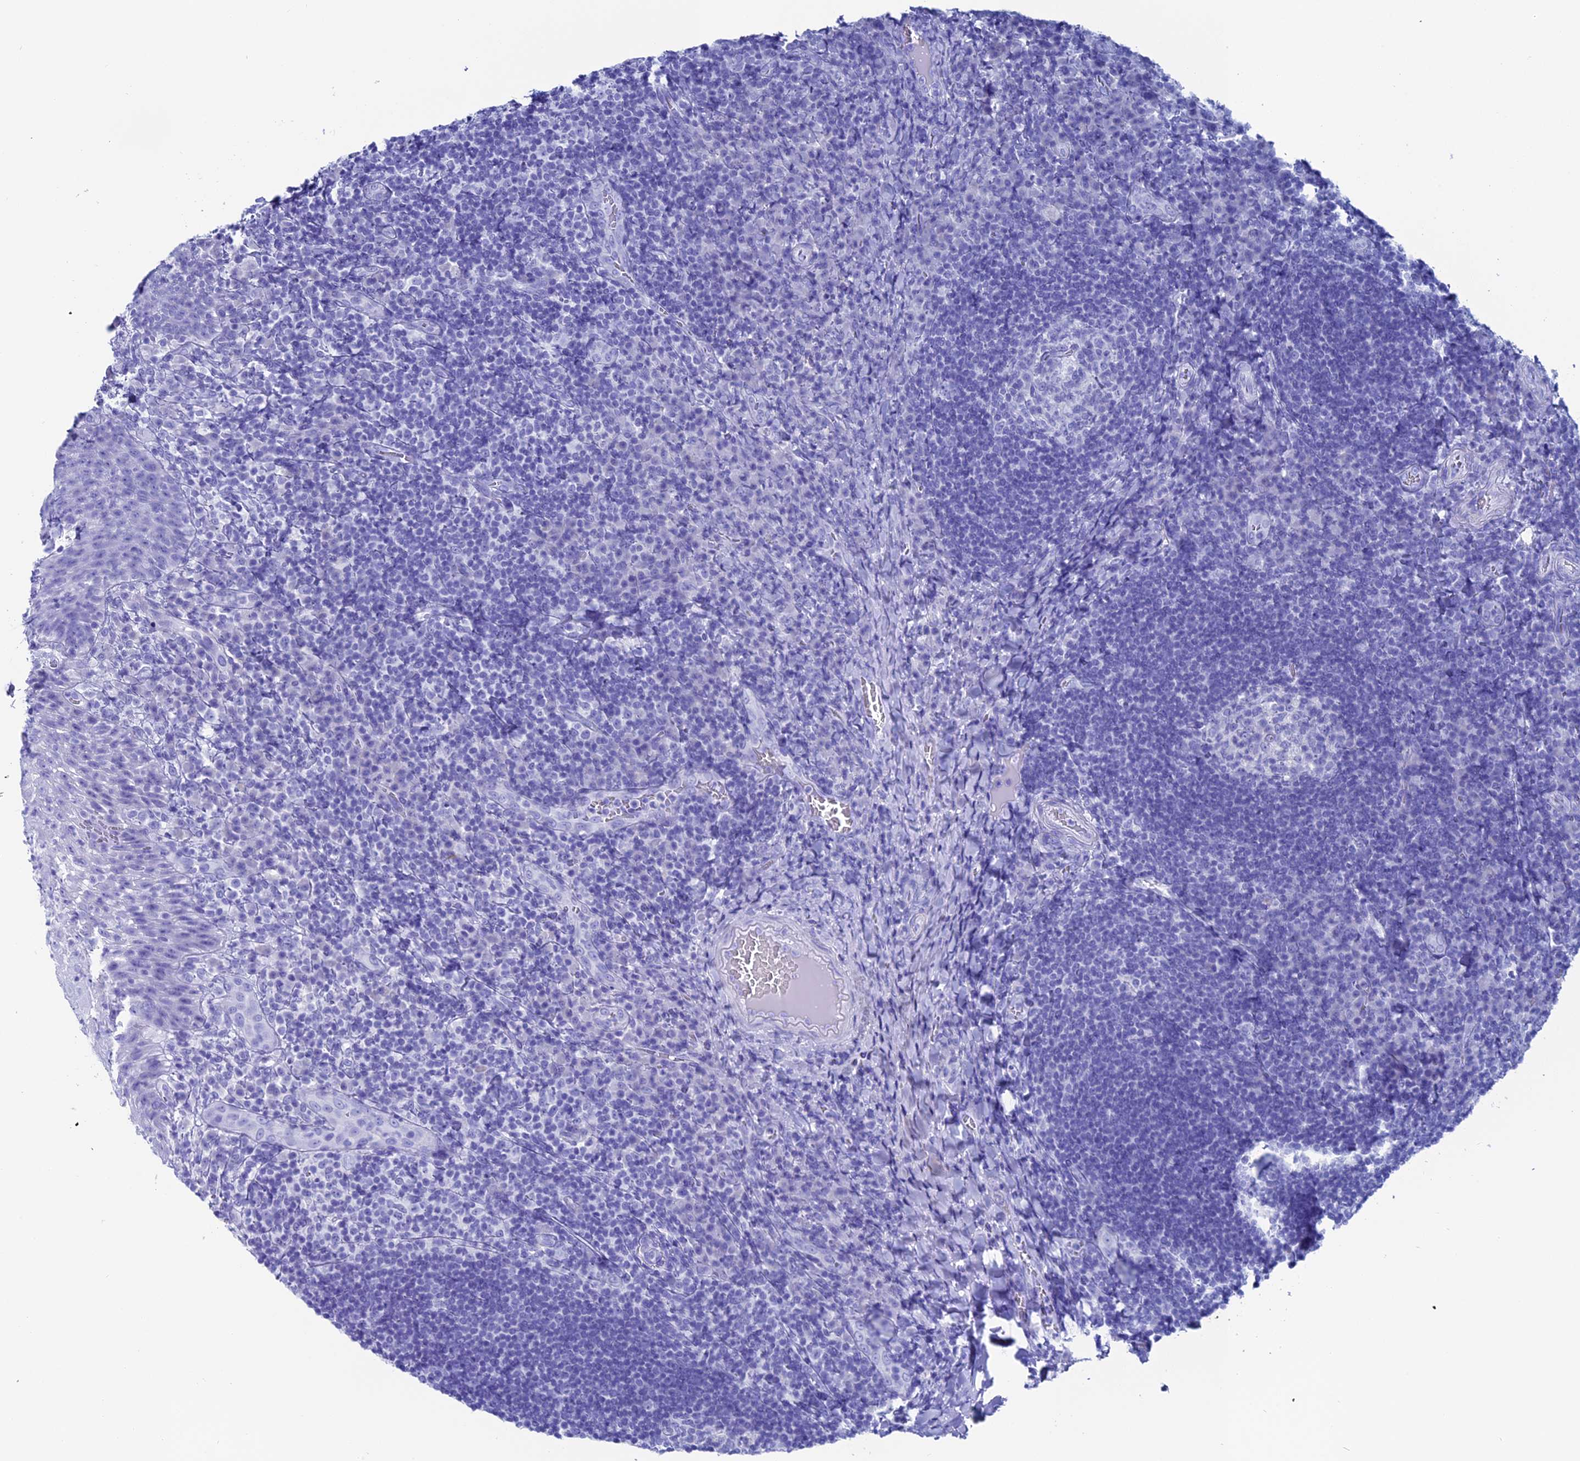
{"staining": {"intensity": "negative", "quantity": "none", "location": "none"}, "tissue": "tonsil", "cell_type": "Germinal center cells", "image_type": "normal", "snomed": [{"axis": "morphology", "description": "Normal tissue, NOS"}, {"axis": "topography", "description": "Tonsil"}], "caption": "DAB (3,3'-diaminobenzidine) immunohistochemical staining of normal human tonsil exhibits no significant positivity in germinal center cells.", "gene": "ANKRD29", "patient": {"sex": "male", "age": 17}}